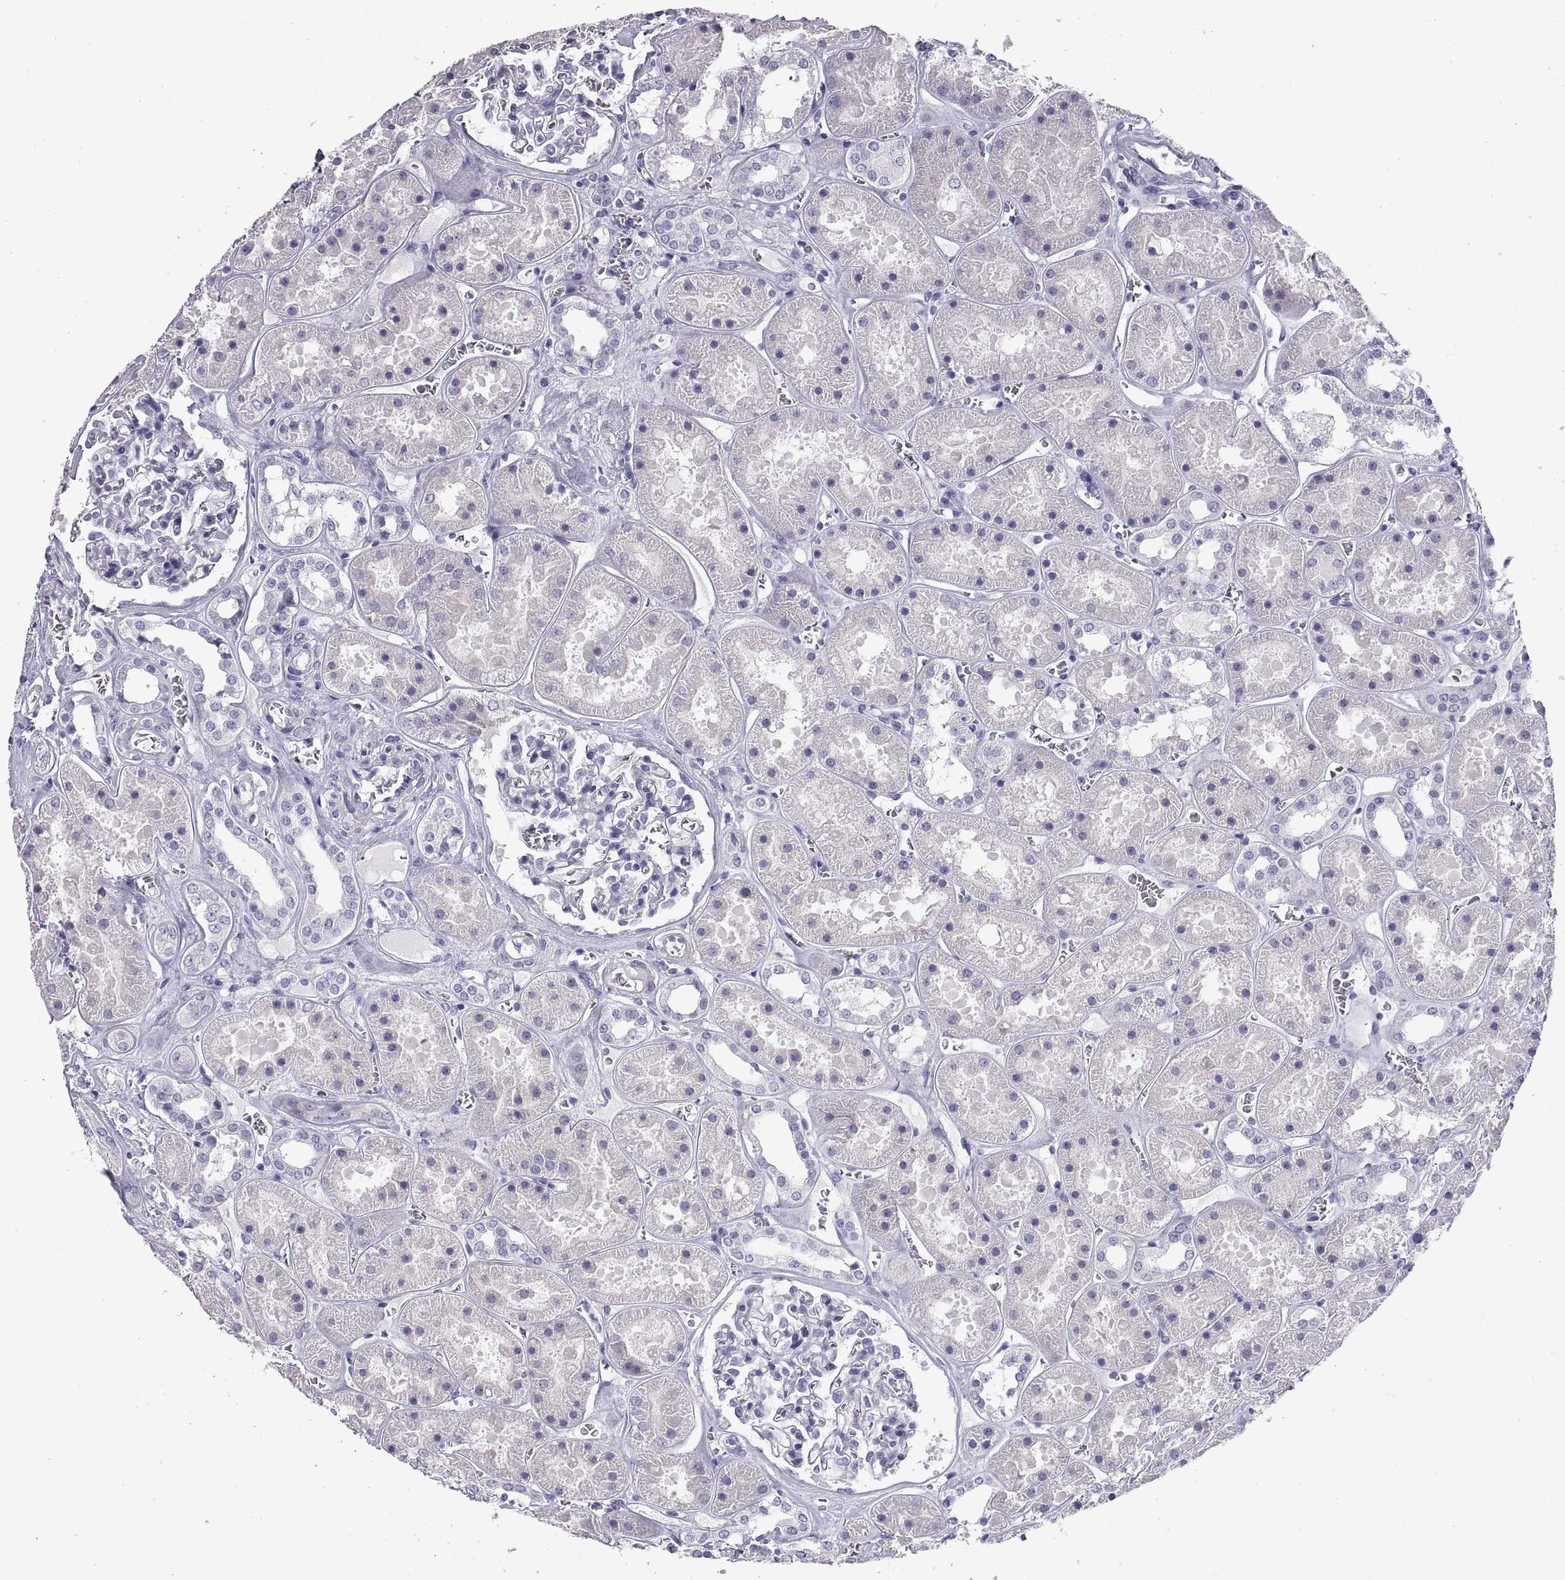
{"staining": {"intensity": "negative", "quantity": "none", "location": "none"}, "tissue": "kidney", "cell_type": "Cells in glomeruli", "image_type": "normal", "snomed": [{"axis": "morphology", "description": "Normal tissue, NOS"}, {"axis": "topography", "description": "Kidney"}], "caption": "A high-resolution photomicrograph shows immunohistochemistry staining of benign kidney, which demonstrates no significant staining in cells in glomeruli.", "gene": "RGS20", "patient": {"sex": "female", "age": 41}}